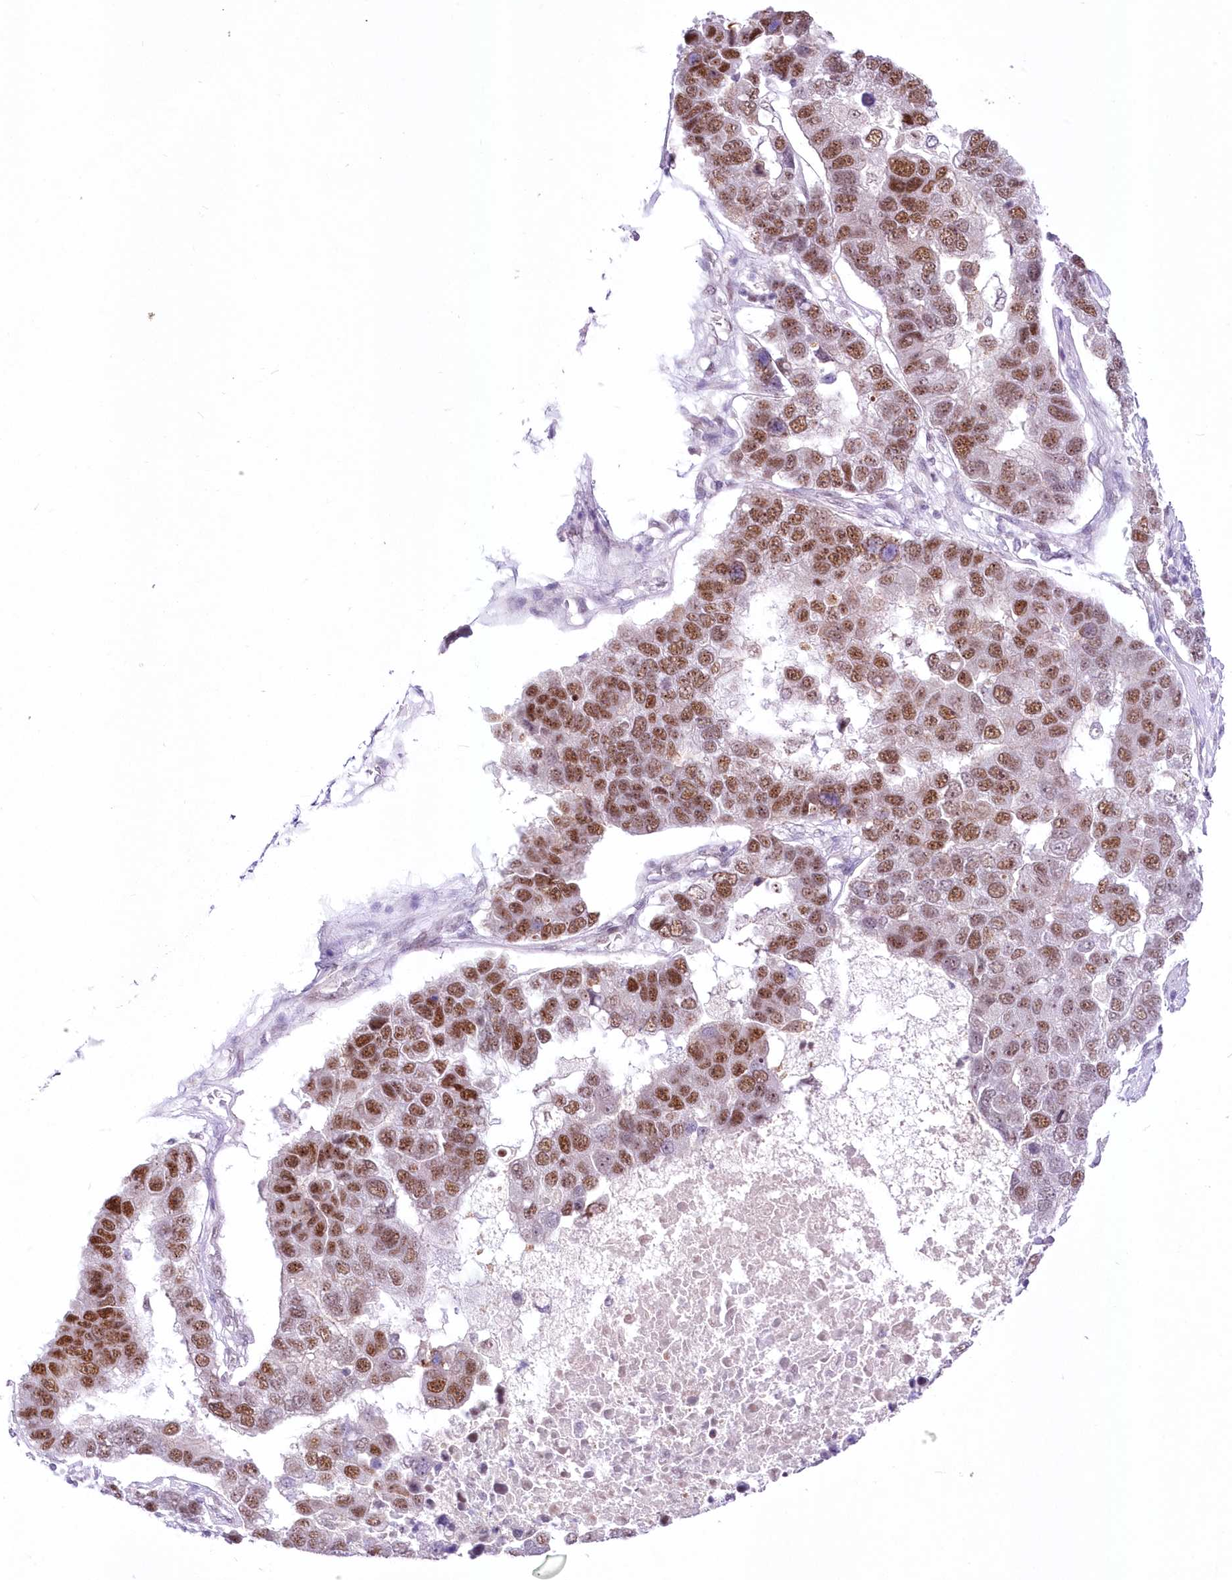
{"staining": {"intensity": "strong", "quantity": ">75%", "location": "nuclear"}, "tissue": "pancreatic cancer", "cell_type": "Tumor cells", "image_type": "cancer", "snomed": [{"axis": "morphology", "description": "Adenocarcinoma, NOS"}, {"axis": "topography", "description": "Pancreas"}], "caption": "Immunohistochemical staining of human pancreatic cancer (adenocarcinoma) reveals high levels of strong nuclear expression in about >75% of tumor cells.", "gene": "NSUN2", "patient": {"sex": "female", "age": 61}}